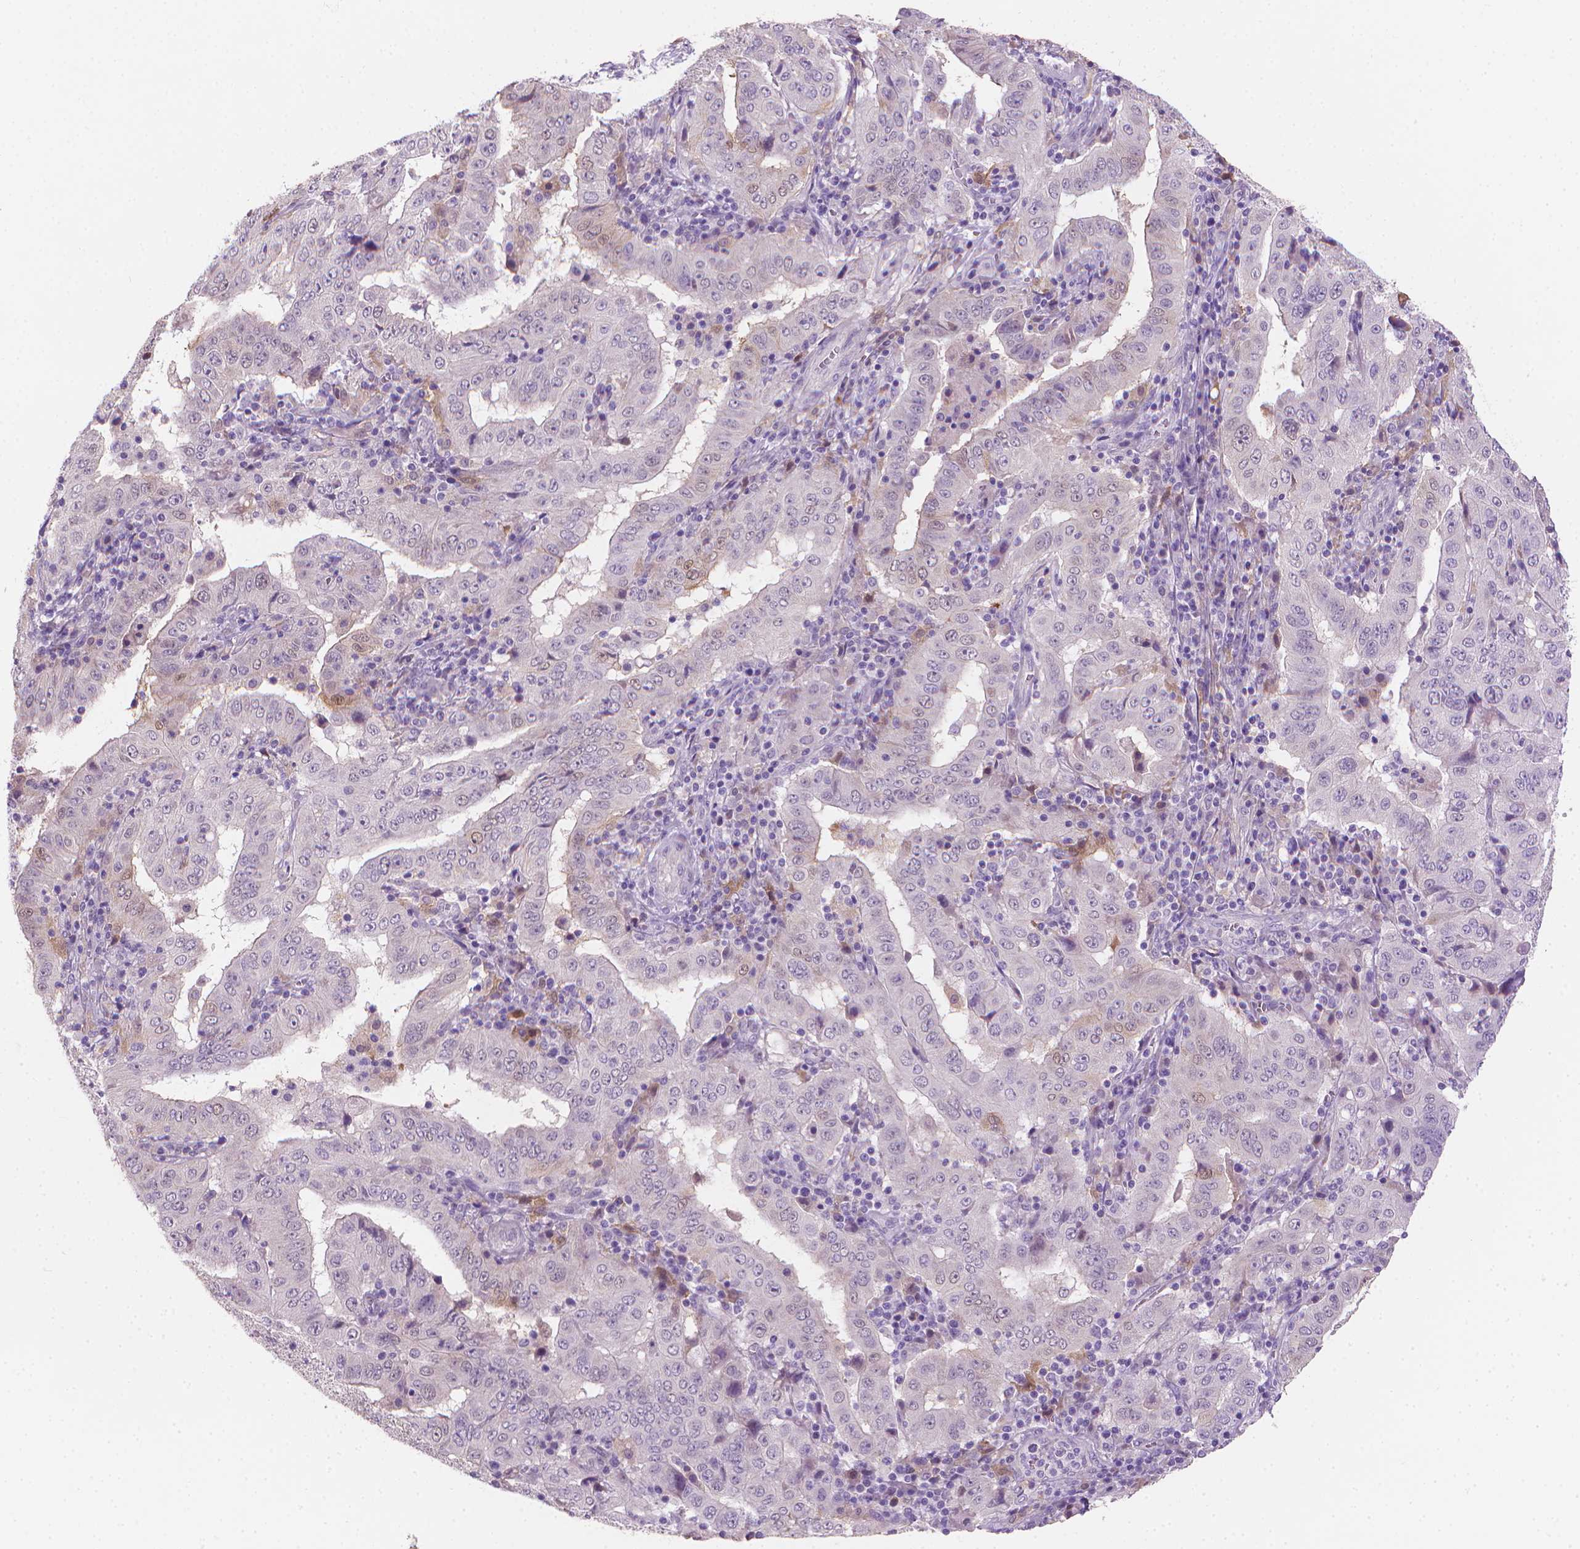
{"staining": {"intensity": "weak", "quantity": "<25%", "location": "cytoplasmic/membranous"}, "tissue": "pancreatic cancer", "cell_type": "Tumor cells", "image_type": "cancer", "snomed": [{"axis": "morphology", "description": "Adenocarcinoma, NOS"}, {"axis": "topography", "description": "Pancreas"}], "caption": "Immunohistochemistry (IHC) image of neoplastic tissue: human adenocarcinoma (pancreatic) stained with DAB displays no significant protein expression in tumor cells.", "gene": "GSDMA", "patient": {"sex": "male", "age": 63}}